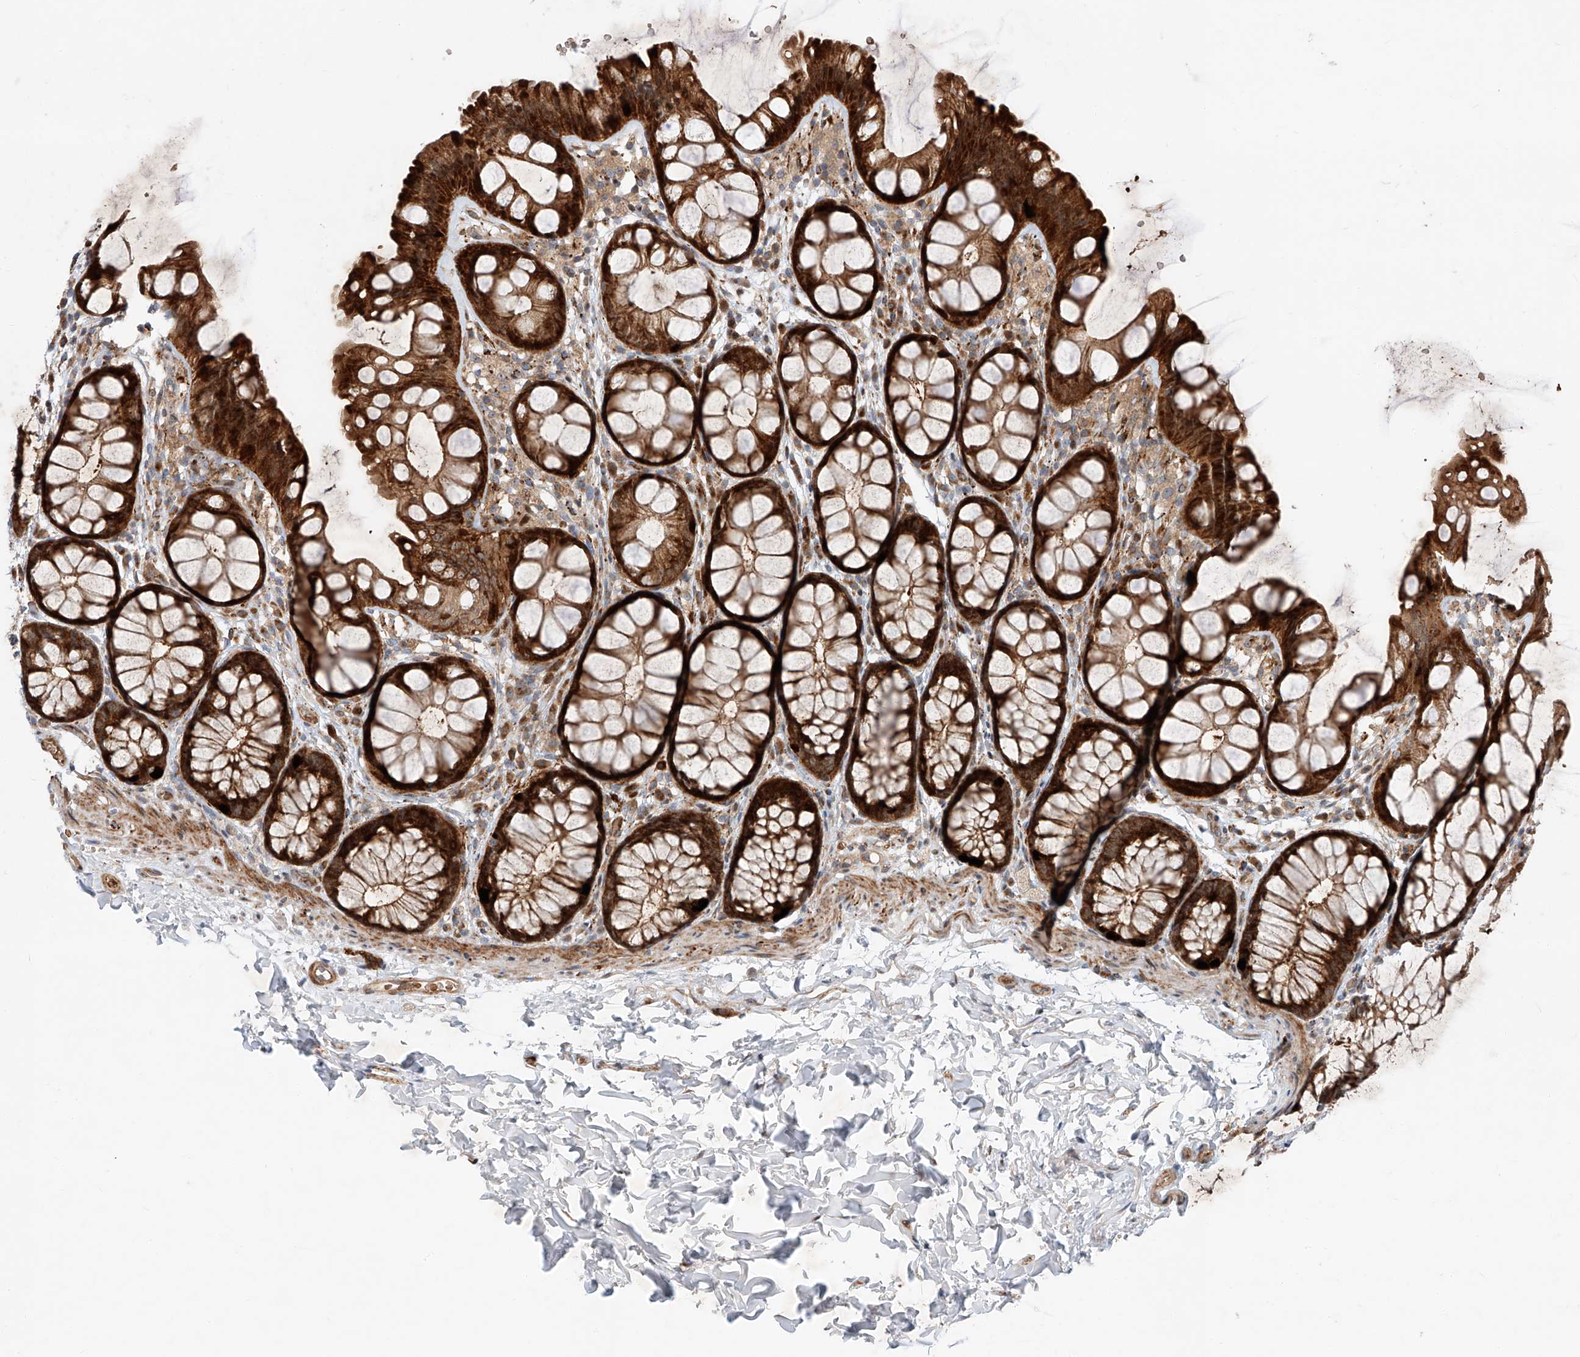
{"staining": {"intensity": "moderate", "quantity": ">75%", "location": "cytoplasmic/membranous"}, "tissue": "colon", "cell_type": "Endothelial cells", "image_type": "normal", "snomed": [{"axis": "morphology", "description": "Normal tissue, NOS"}, {"axis": "topography", "description": "Colon"}], "caption": "Immunohistochemical staining of unremarkable human colon exhibits >75% levels of moderate cytoplasmic/membranous protein positivity in approximately >75% of endothelial cells.", "gene": "USF3", "patient": {"sex": "male", "age": 47}}